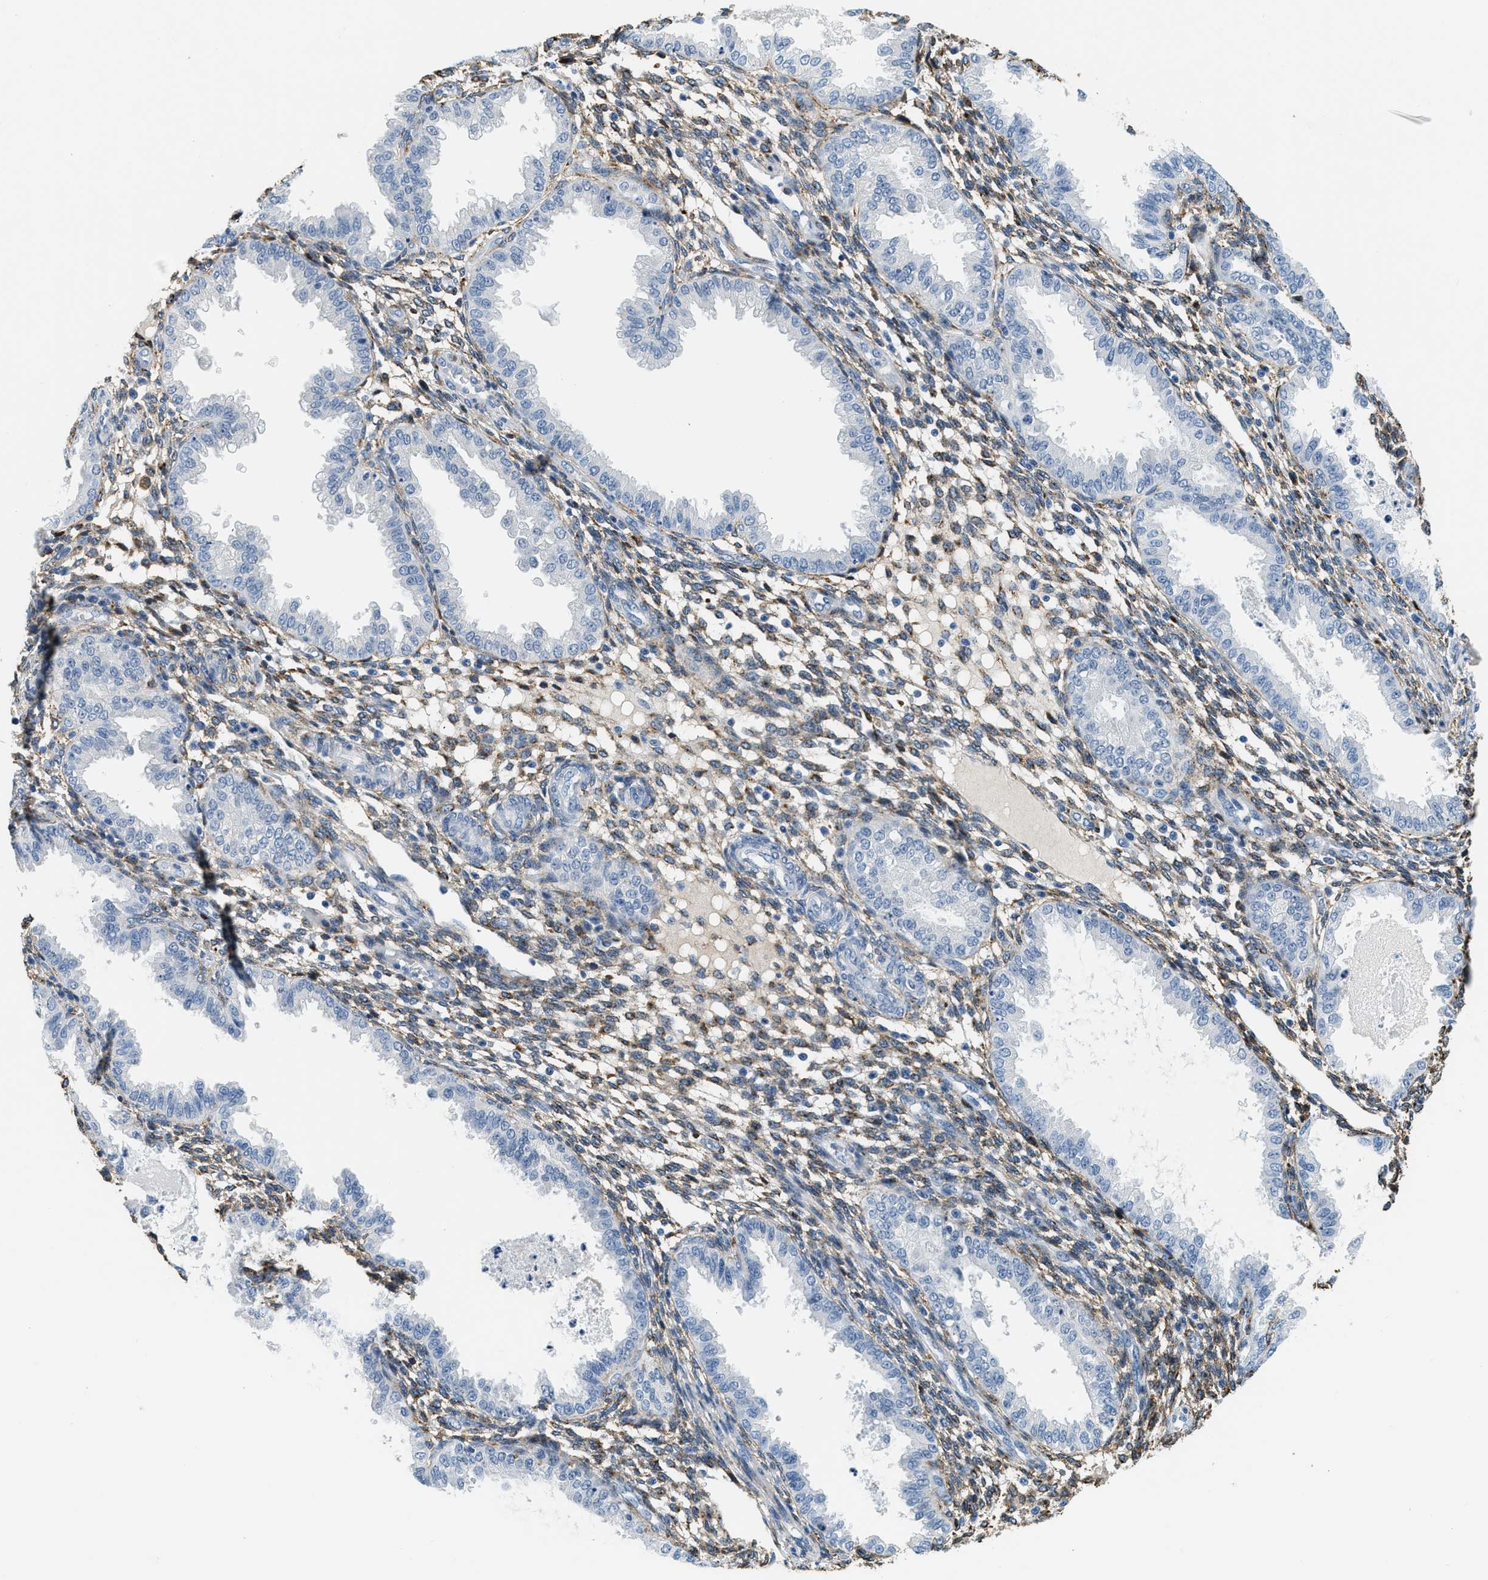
{"staining": {"intensity": "moderate", "quantity": "25%-75%", "location": "cytoplasmic/membranous"}, "tissue": "endometrium", "cell_type": "Cells in endometrial stroma", "image_type": "normal", "snomed": [{"axis": "morphology", "description": "Normal tissue, NOS"}, {"axis": "topography", "description": "Endometrium"}], "caption": "Endometrium stained with immunohistochemistry (IHC) exhibits moderate cytoplasmic/membranous expression in about 25%-75% of cells in endometrial stroma.", "gene": "LRP1", "patient": {"sex": "female", "age": 33}}